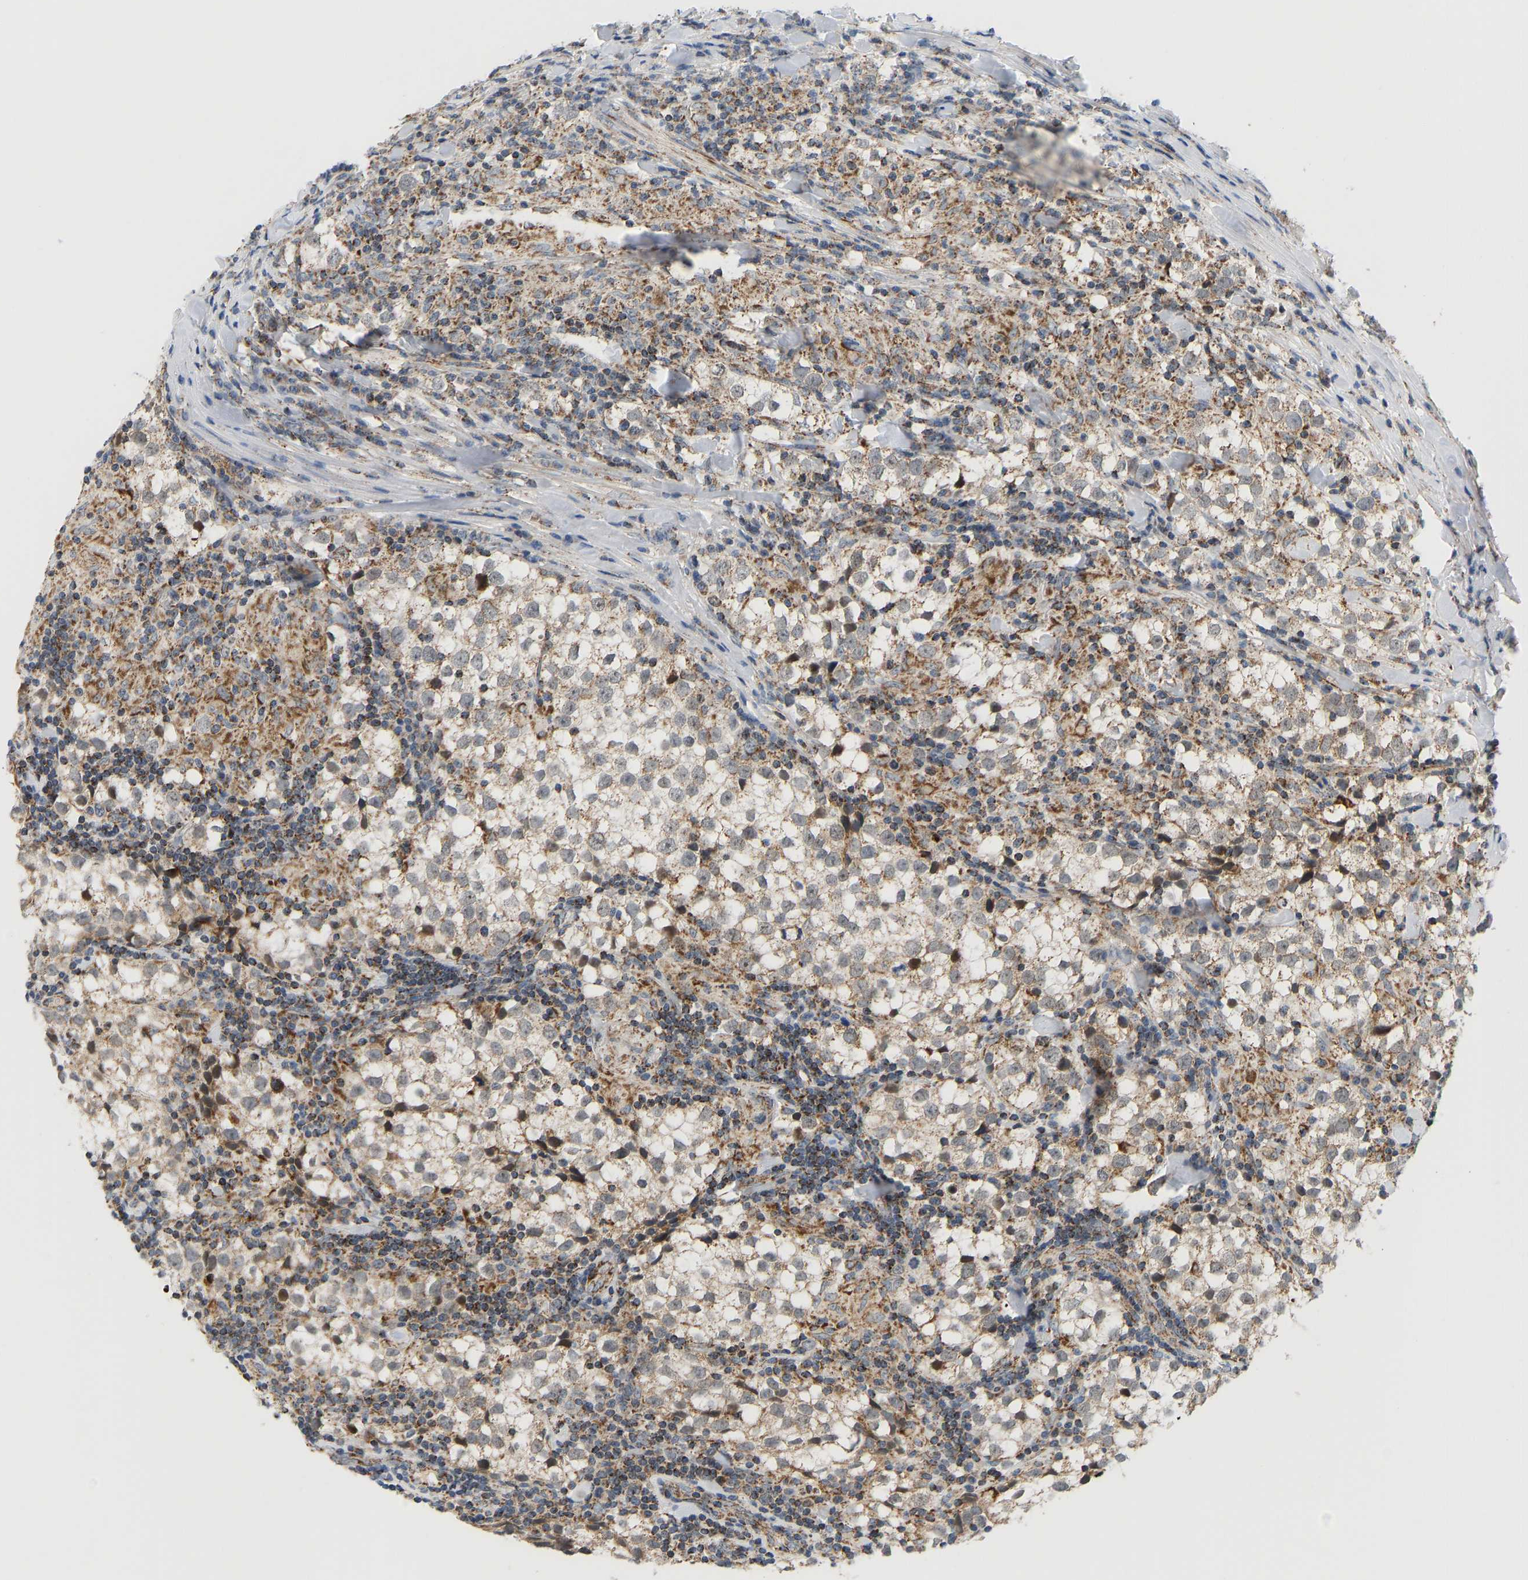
{"staining": {"intensity": "moderate", "quantity": ">75%", "location": "cytoplasmic/membranous"}, "tissue": "testis cancer", "cell_type": "Tumor cells", "image_type": "cancer", "snomed": [{"axis": "morphology", "description": "Seminoma, NOS"}, {"axis": "morphology", "description": "Carcinoma, Embryonal, NOS"}, {"axis": "topography", "description": "Testis"}], "caption": "DAB immunohistochemical staining of human testis embryonal carcinoma reveals moderate cytoplasmic/membranous protein expression in approximately >75% of tumor cells.", "gene": "GPSM2", "patient": {"sex": "male", "age": 36}}